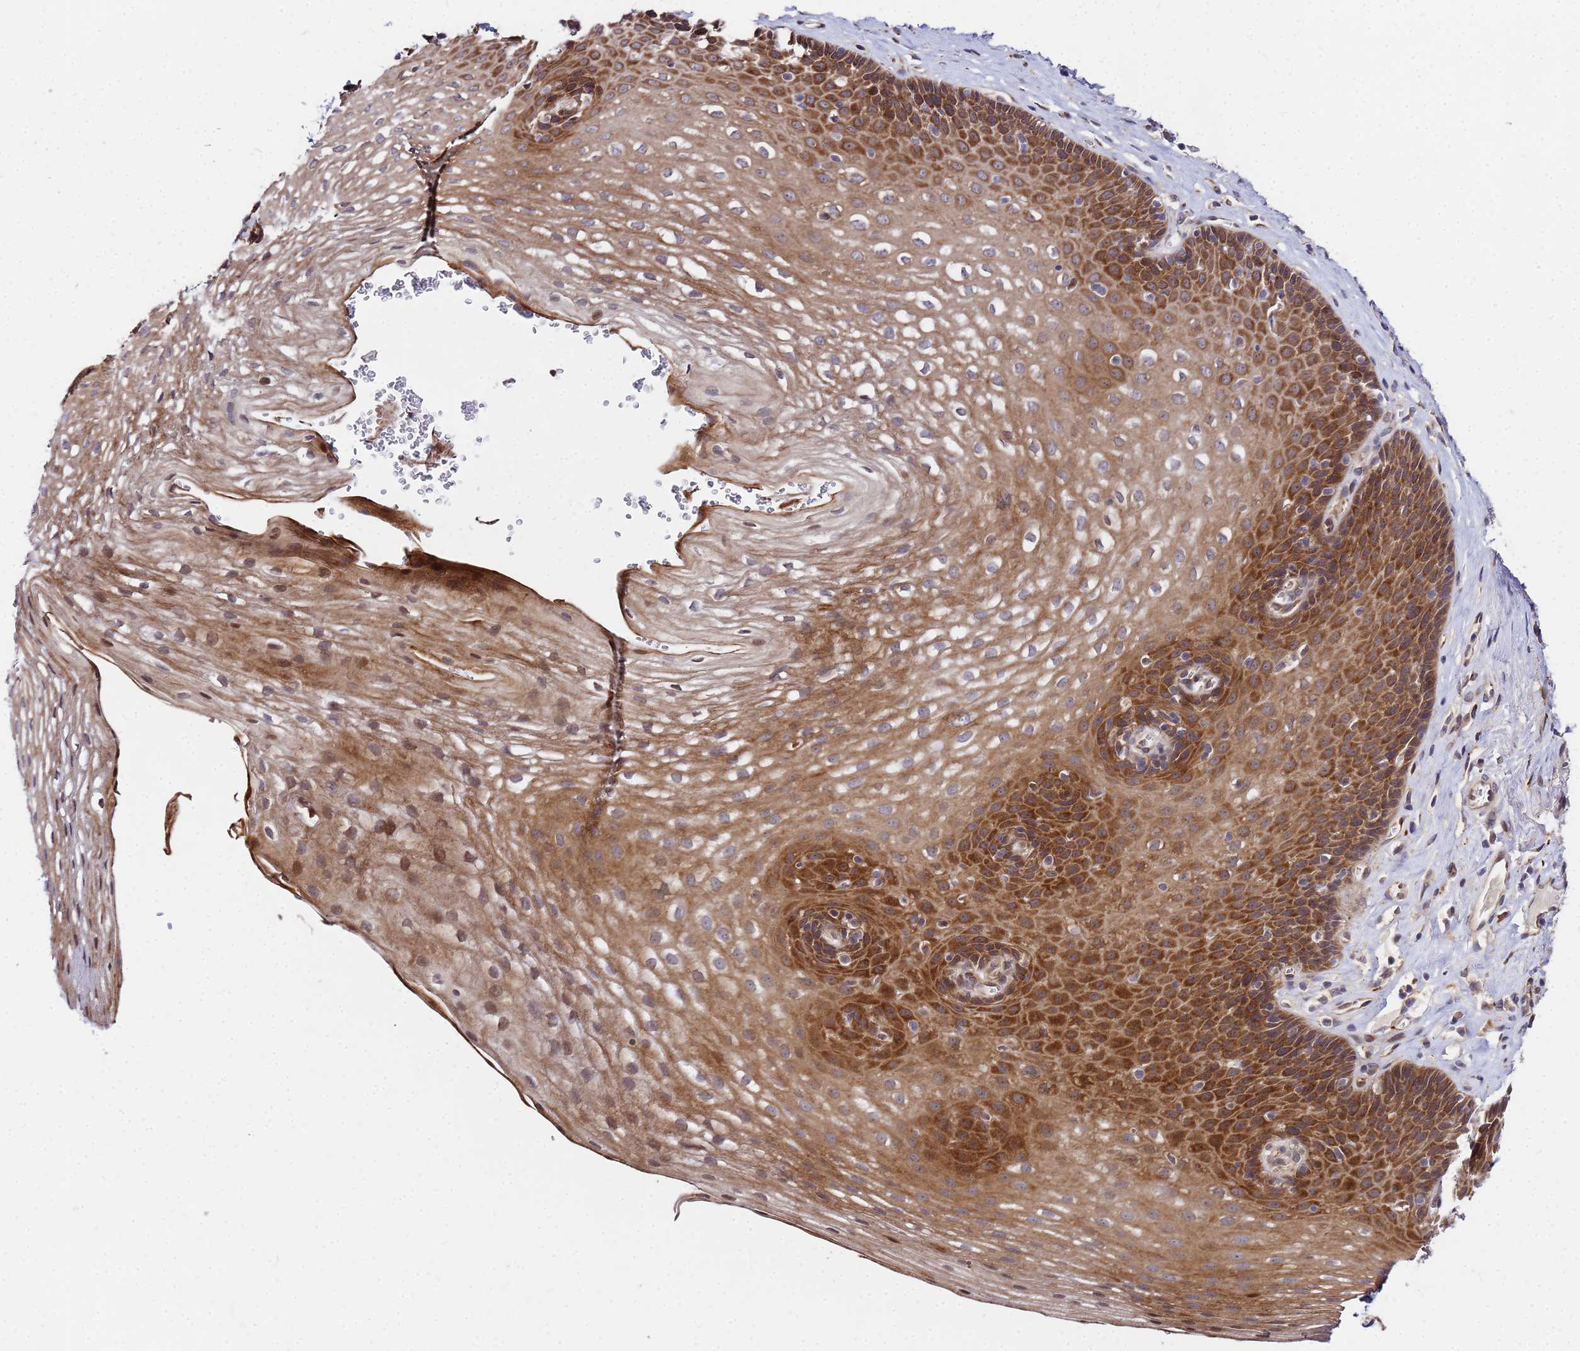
{"staining": {"intensity": "strong", "quantity": ">75%", "location": "cytoplasmic/membranous"}, "tissue": "esophagus", "cell_type": "Squamous epithelial cells", "image_type": "normal", "snomed": [{"axis": "morphology", "description": "Normal tissue, NOS"}, {"axis": "topography", "description": "Esophagus"}], "caption": "Strong cytoplasmic/membranous staining for a protein is appreciated in approximately >75% of squamous epithelial cells of benign esophagus using immunohistochemistry.", "gene": "UNC93B1", "patient": {"sex": "female", "age": 66}}